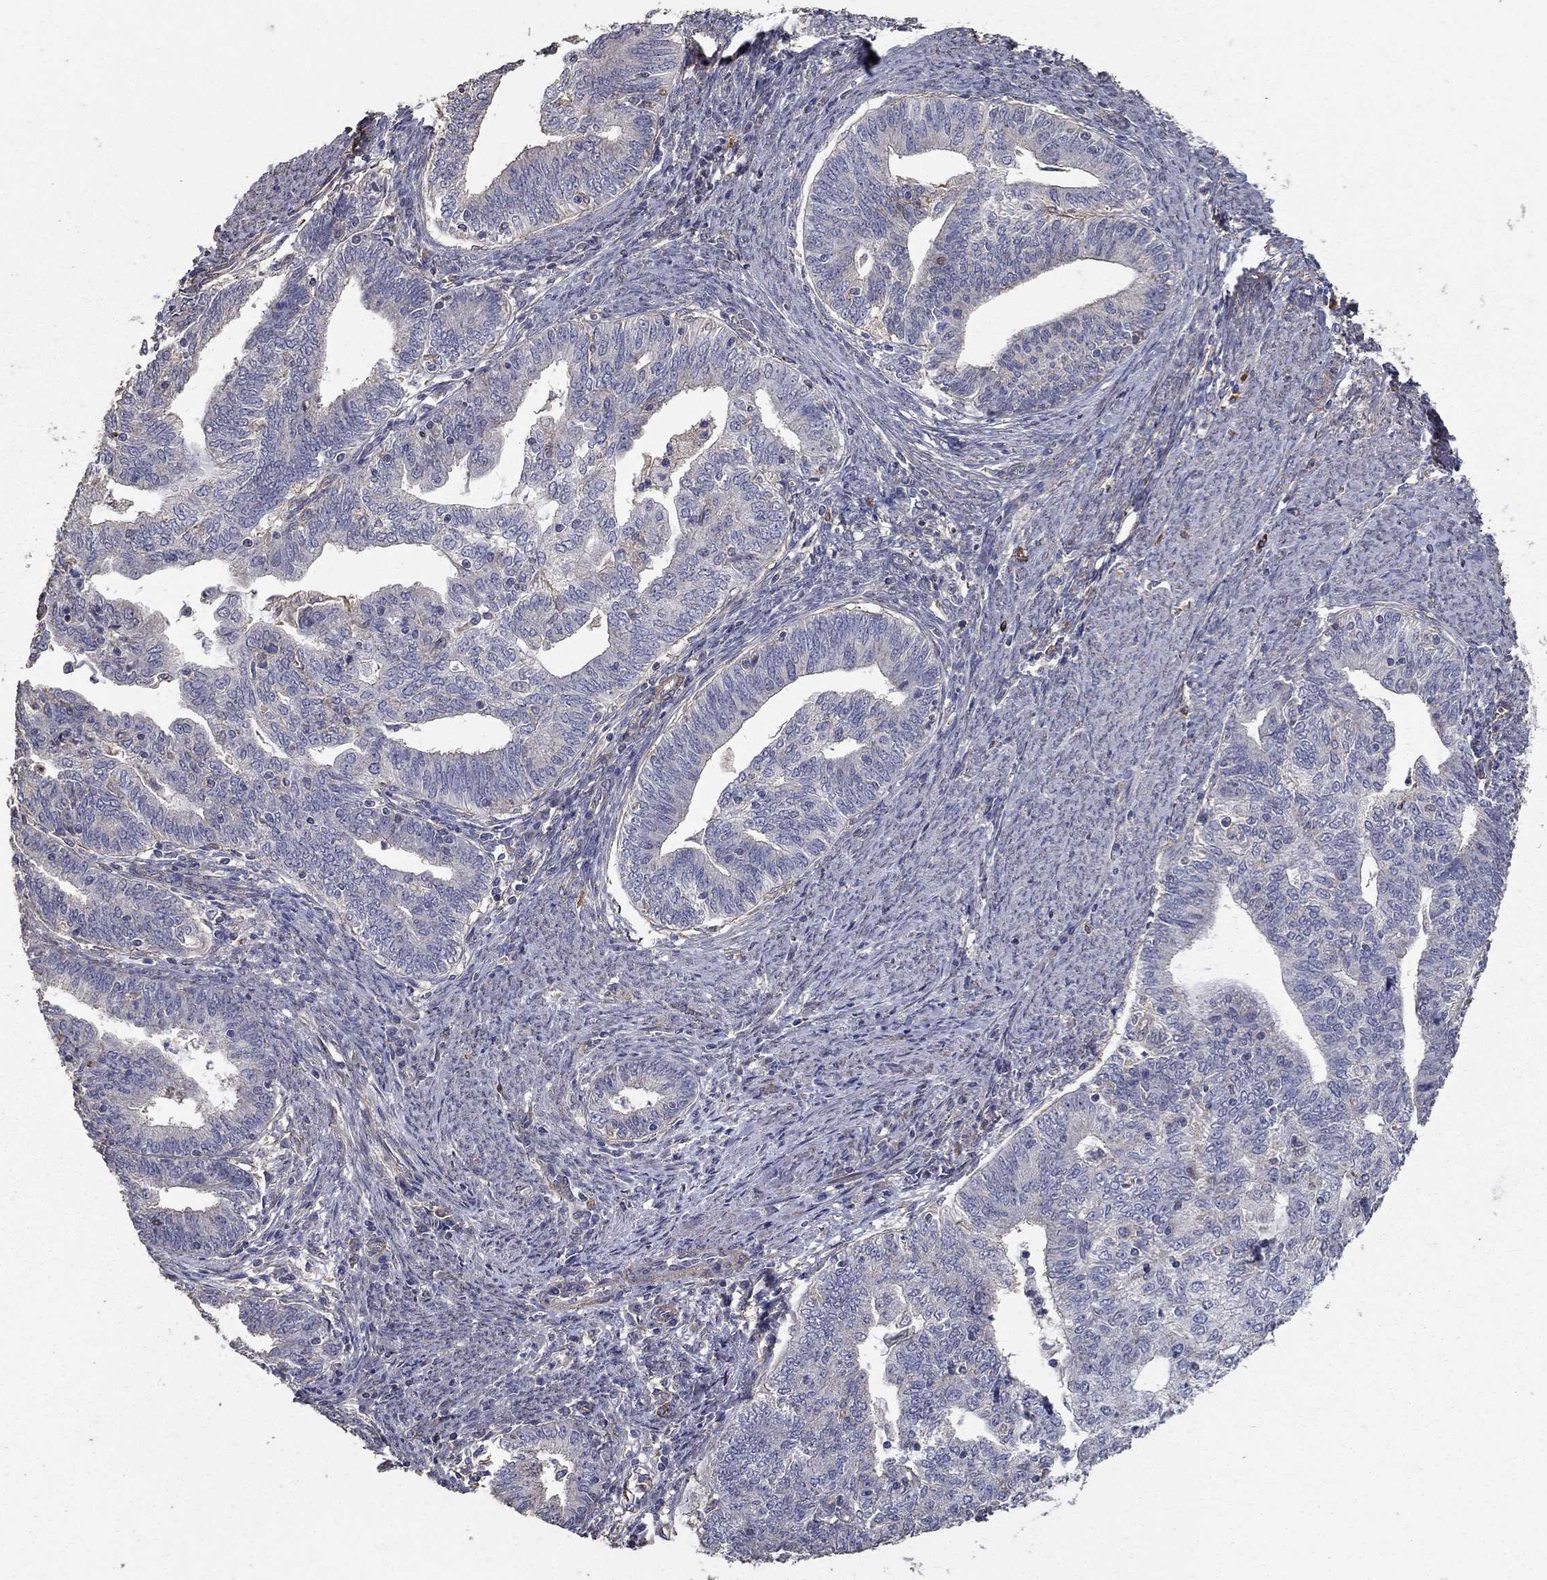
{"staining": {"intensity": "negative", "quantity": "none", "location": "none"}, "tissue": "endometrial cancer", "cell_type": "Tumor cells", "image_type": "cancer", "snomed": [{"axis": "morphology", "description": "Adenocarcinoma, NOS"}, {"axis": "topography", "description": "Endometrium"}], "caption": "Immunohistochemistry image of neoplastic tissue: human endometrial adenocarcinoma stained with DAB (3,3'-diaminobenzidine) displays no significant protein expression in tumor cells. (DAB (3,3'-diaminobenzidine) immunohistochemistry (IHC) visualized using brightfield microscopy, high magnification).", "gene": "MPP2", "patient": {"sex": "female", "age": 82}}